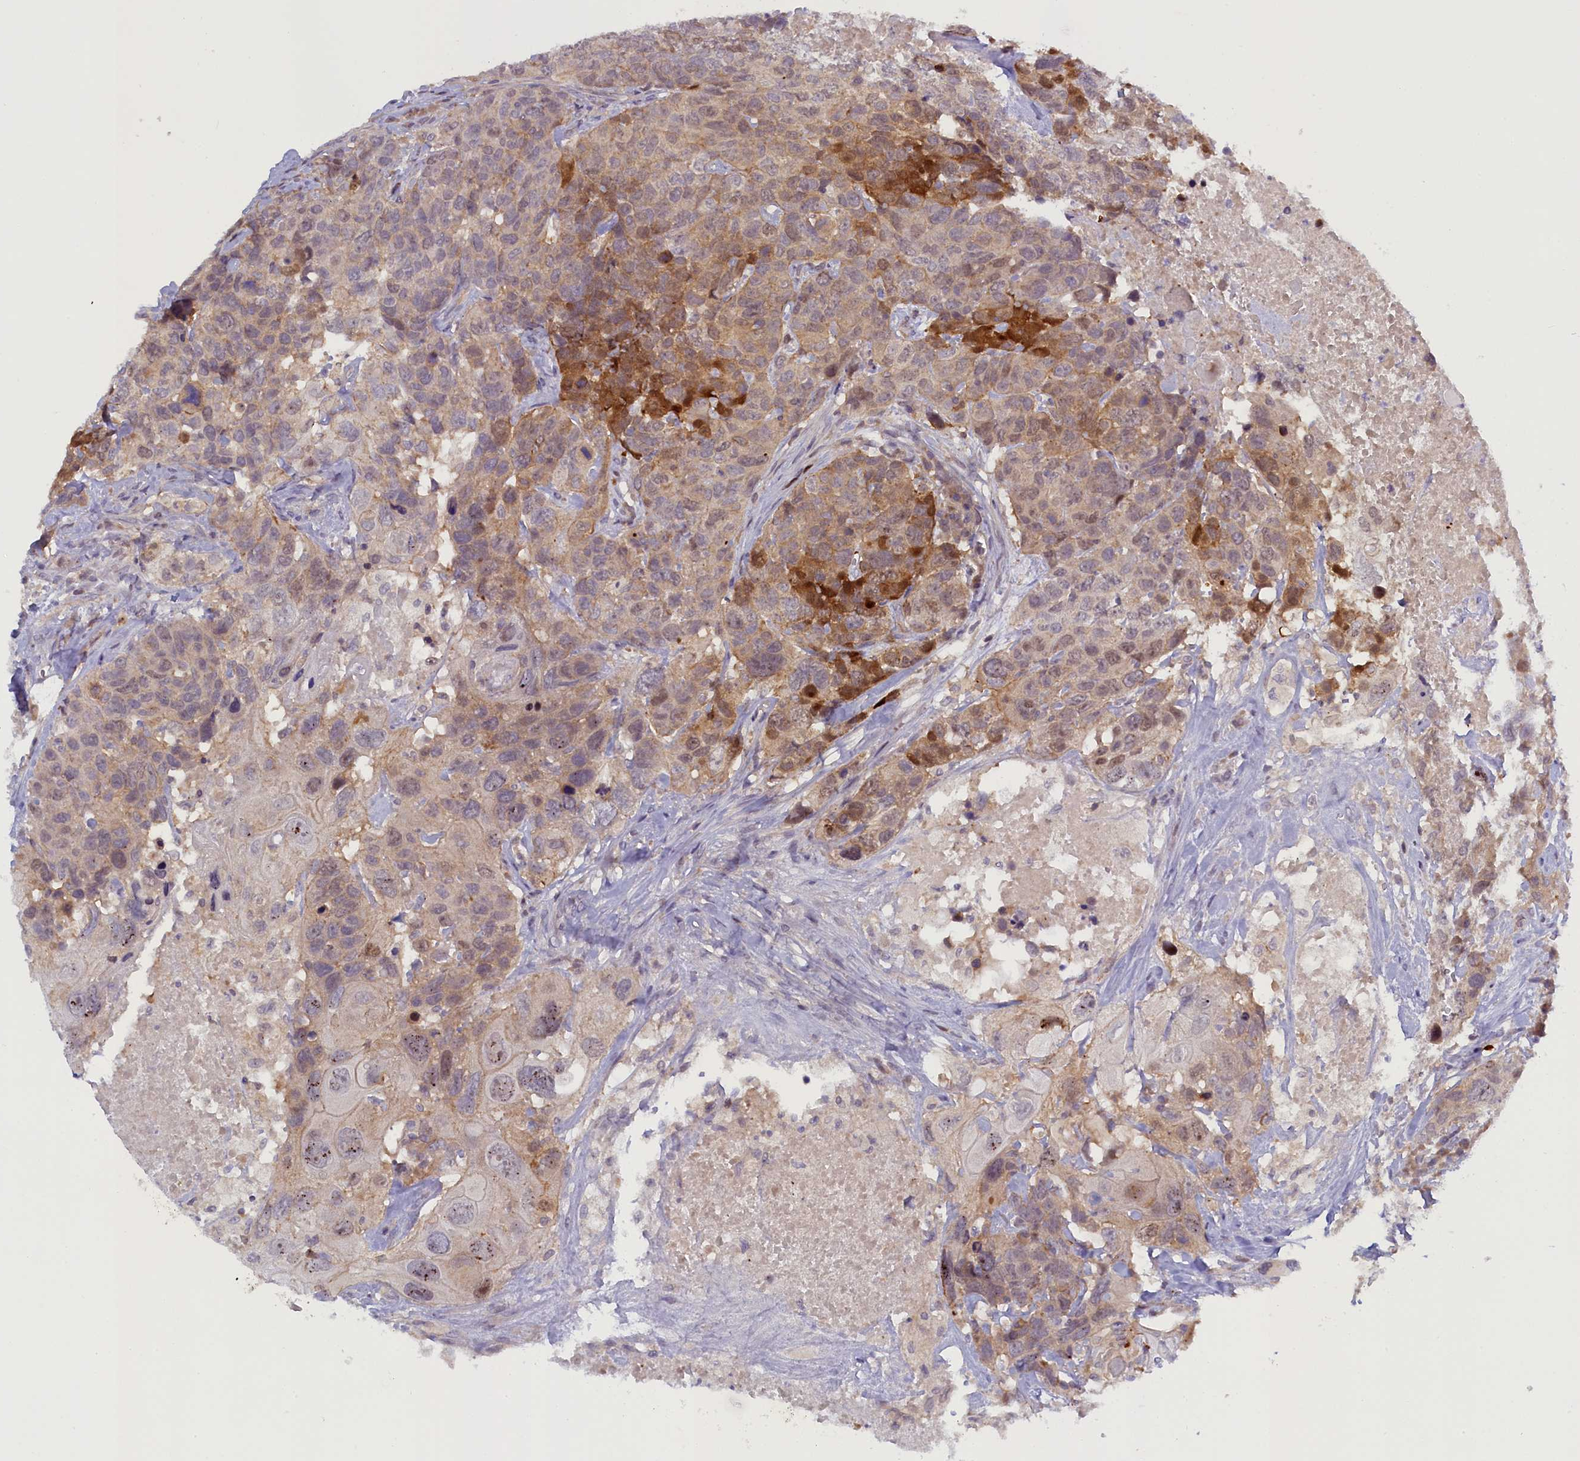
{"staining": {"intensity": "strong", "quantity": "<25%", "location": "cytoplasmic/membranous,nuclear"}, "tissue": "head and neck cancer", "cell_type": "Tumor cells", "image_type": "cancer", "snomed": [{"axis": "morphology", "description": "Squamous cell carcinoma, NOS"}, {"axis": "topography", "description": "Head-Neck"}], "caption": "Head and neck cancer (squamous cell carcinoma) tissue exhibits strong cytoplasmic/membranous and nuclear expression in approximately <25% of tumor cells The staining was performed using DAB, with brown indicating positive protein expression. Nuclei are stained blue with hematoxylin.", "gene": "CCL23", "patient": {"sex": "male", "age": 66}}